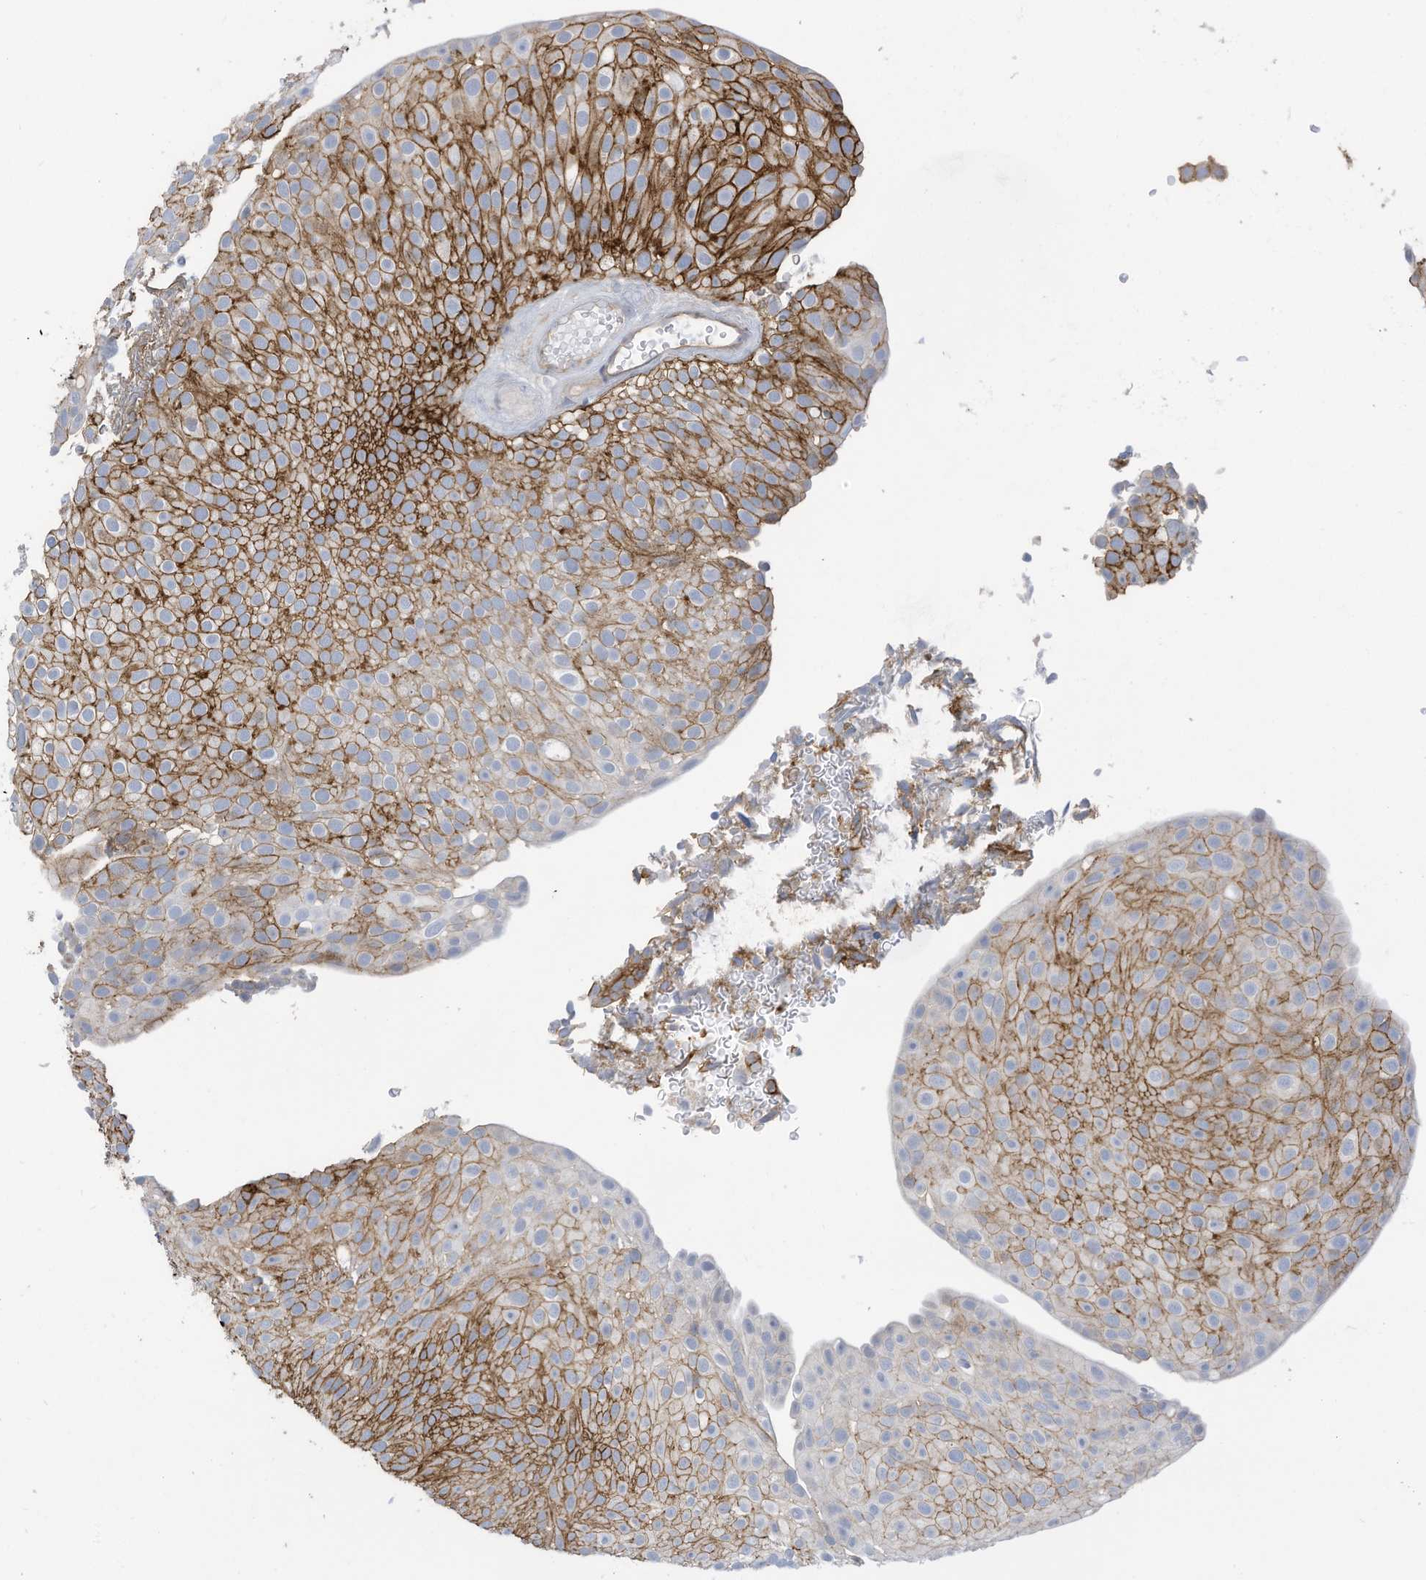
{"staining": {"intensity": "strong", "quantity": "25%-75%", "location": "cytoplasmic/membranous"}, "tissue": "urothelial cancer", "cell_type": "Tumor cells", "image_type": "cancer", "snomed": [{"axis": "morphology", "description": "Urothelial carcinoma, Low grade"}, {"axis": "topography", "description": "Urinary bladder"}], "caption": "IHC micrograph of human low-grade urothelial carcinoma stained for a protein (brown), which reveals high levels of strong cytoplasmic/membranous positivity in approximately 25%-75% of tumor cells.", "gene": "SLC1A5", "patient": {"sex": "male", "age": 78}}